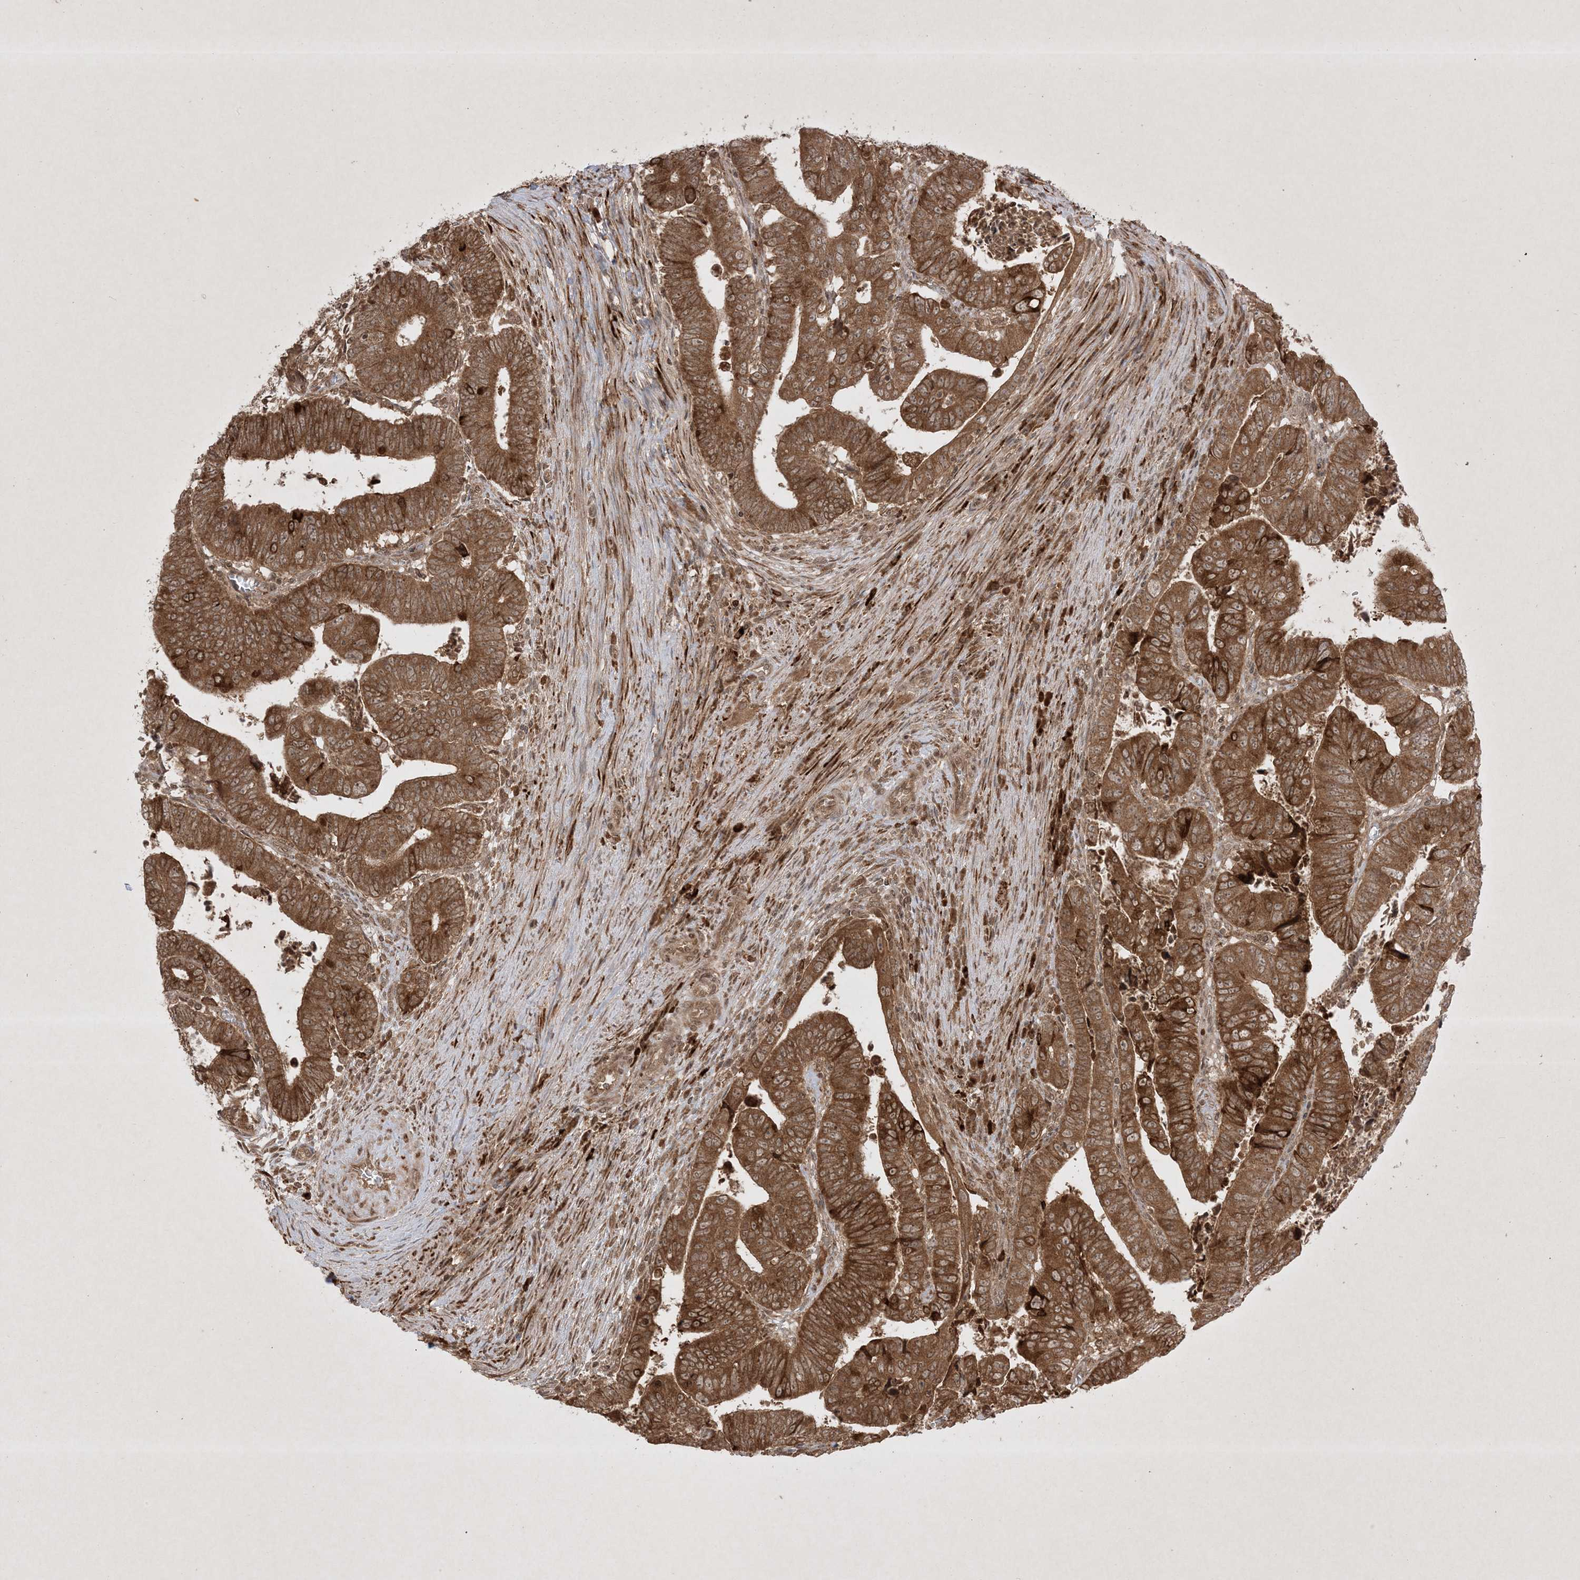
{"staining": {"intensity": "strong", "quantity": ">75%", "location": "cytoplasmic/membranous"}, "tissue": "colorectal cancer", "cell_type": "Tumor cells", "image_type": "cancer", "snomed": [{"axis": "morphology", "description": "Normal tissue, NOS"}, {"axis": "morphology", "description": "Adenocarcinoma, NOS"}, {"axis": "topography", "description": "Rectum"}], "caption": "Immunohistochemical staining of human colorectal cancer demonstrates high levels of strong cytoplasmic/membranous staining in approximately >75% of tumor cells.", "gene": "PTK6", "patient": {"sex": "female", "age": 65}}